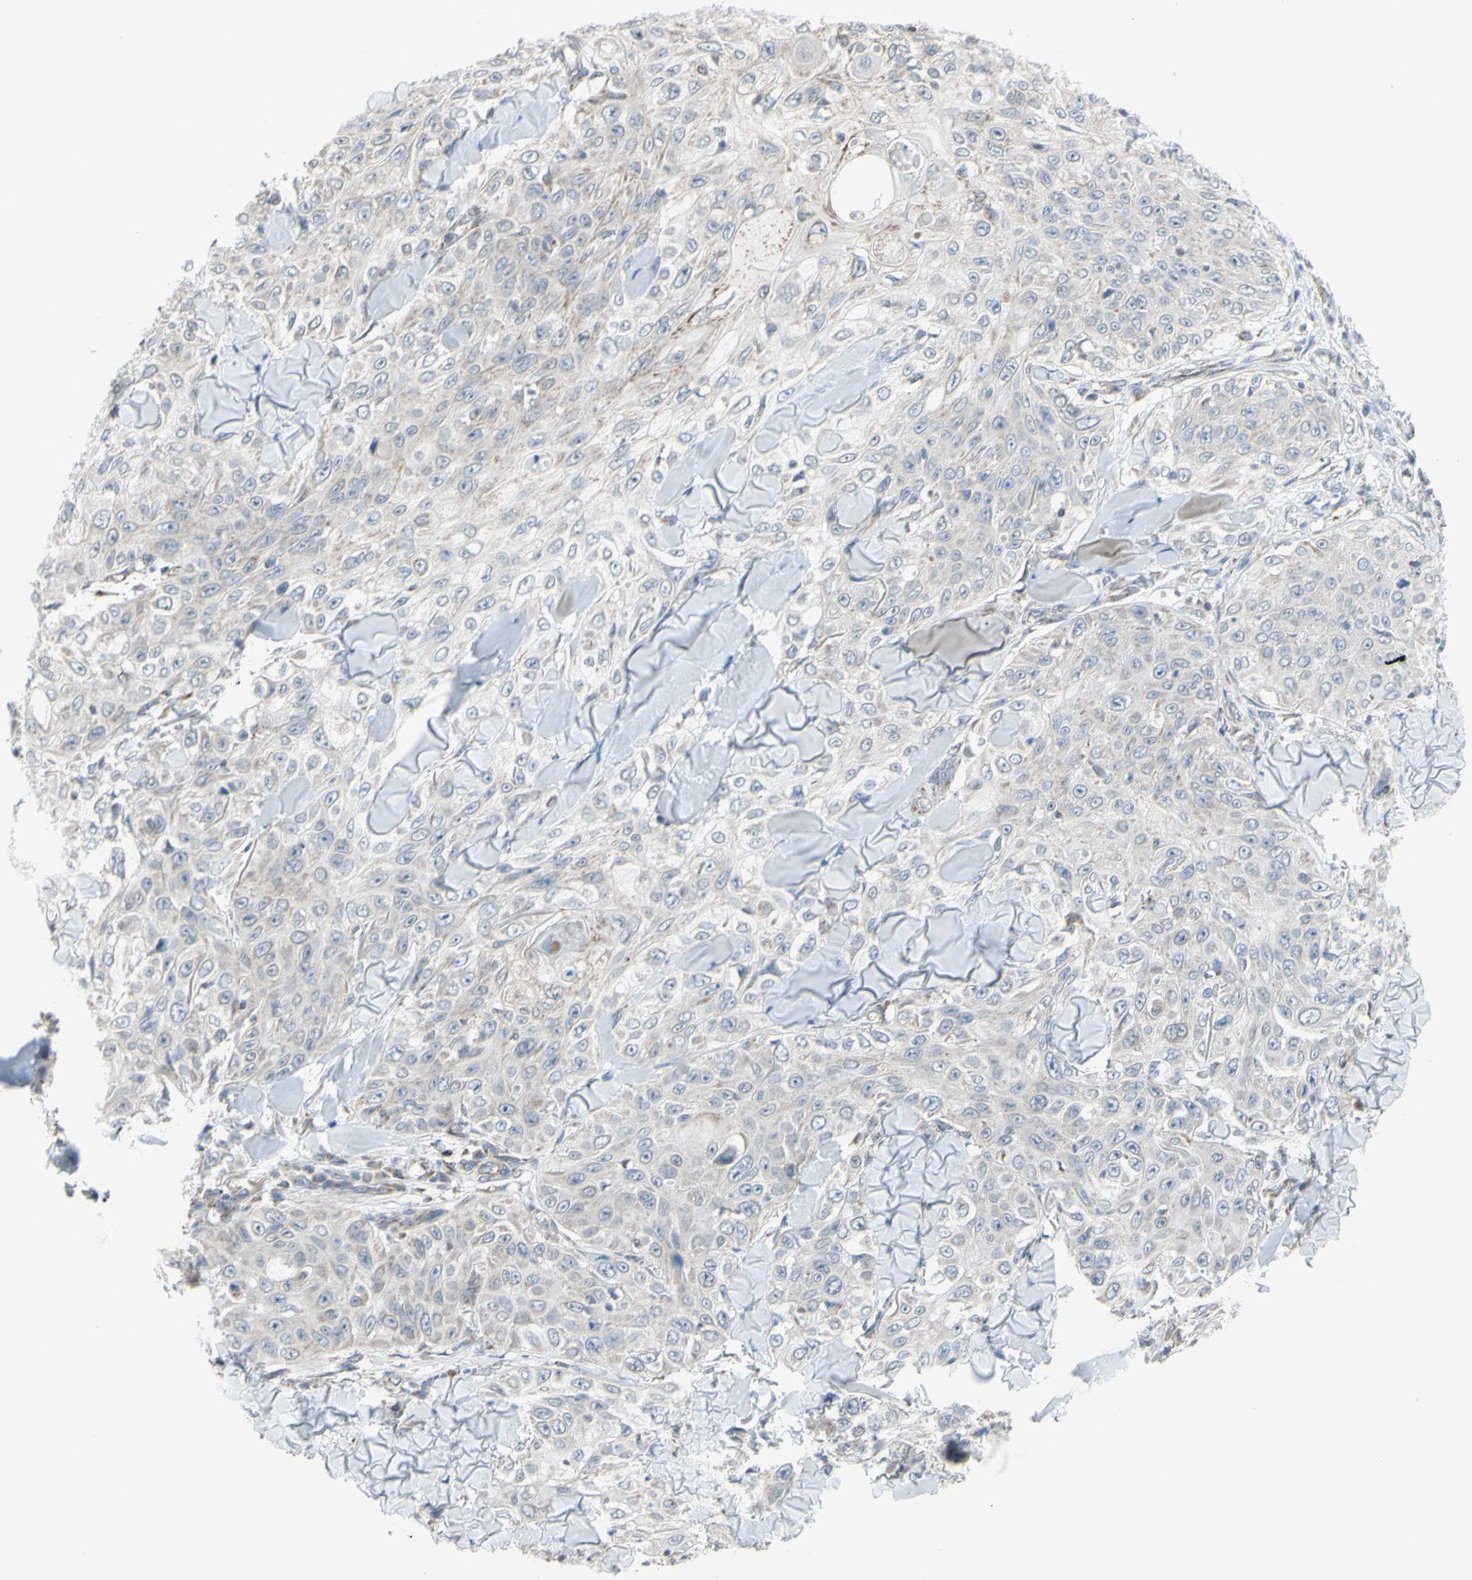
{"staining": {"intensity": "negative", "quantity": "none", "location": "none"}, "tissue": "skin cancer", "cell_type": "Tumor cells", "image_type": "cancer", "snomed": [{"axis": "morphology", "description": "Squamous cell carcinoma, NOS"}, {"axis": "topography", "description": "Skin"}], "caption": "Photomicrograph shows no significant protein expression in tumor cells of skin cancer (squamous cell carcinoma).", "gene": "GLT8D1", "patient": {"sex": "male", "age": 86}}